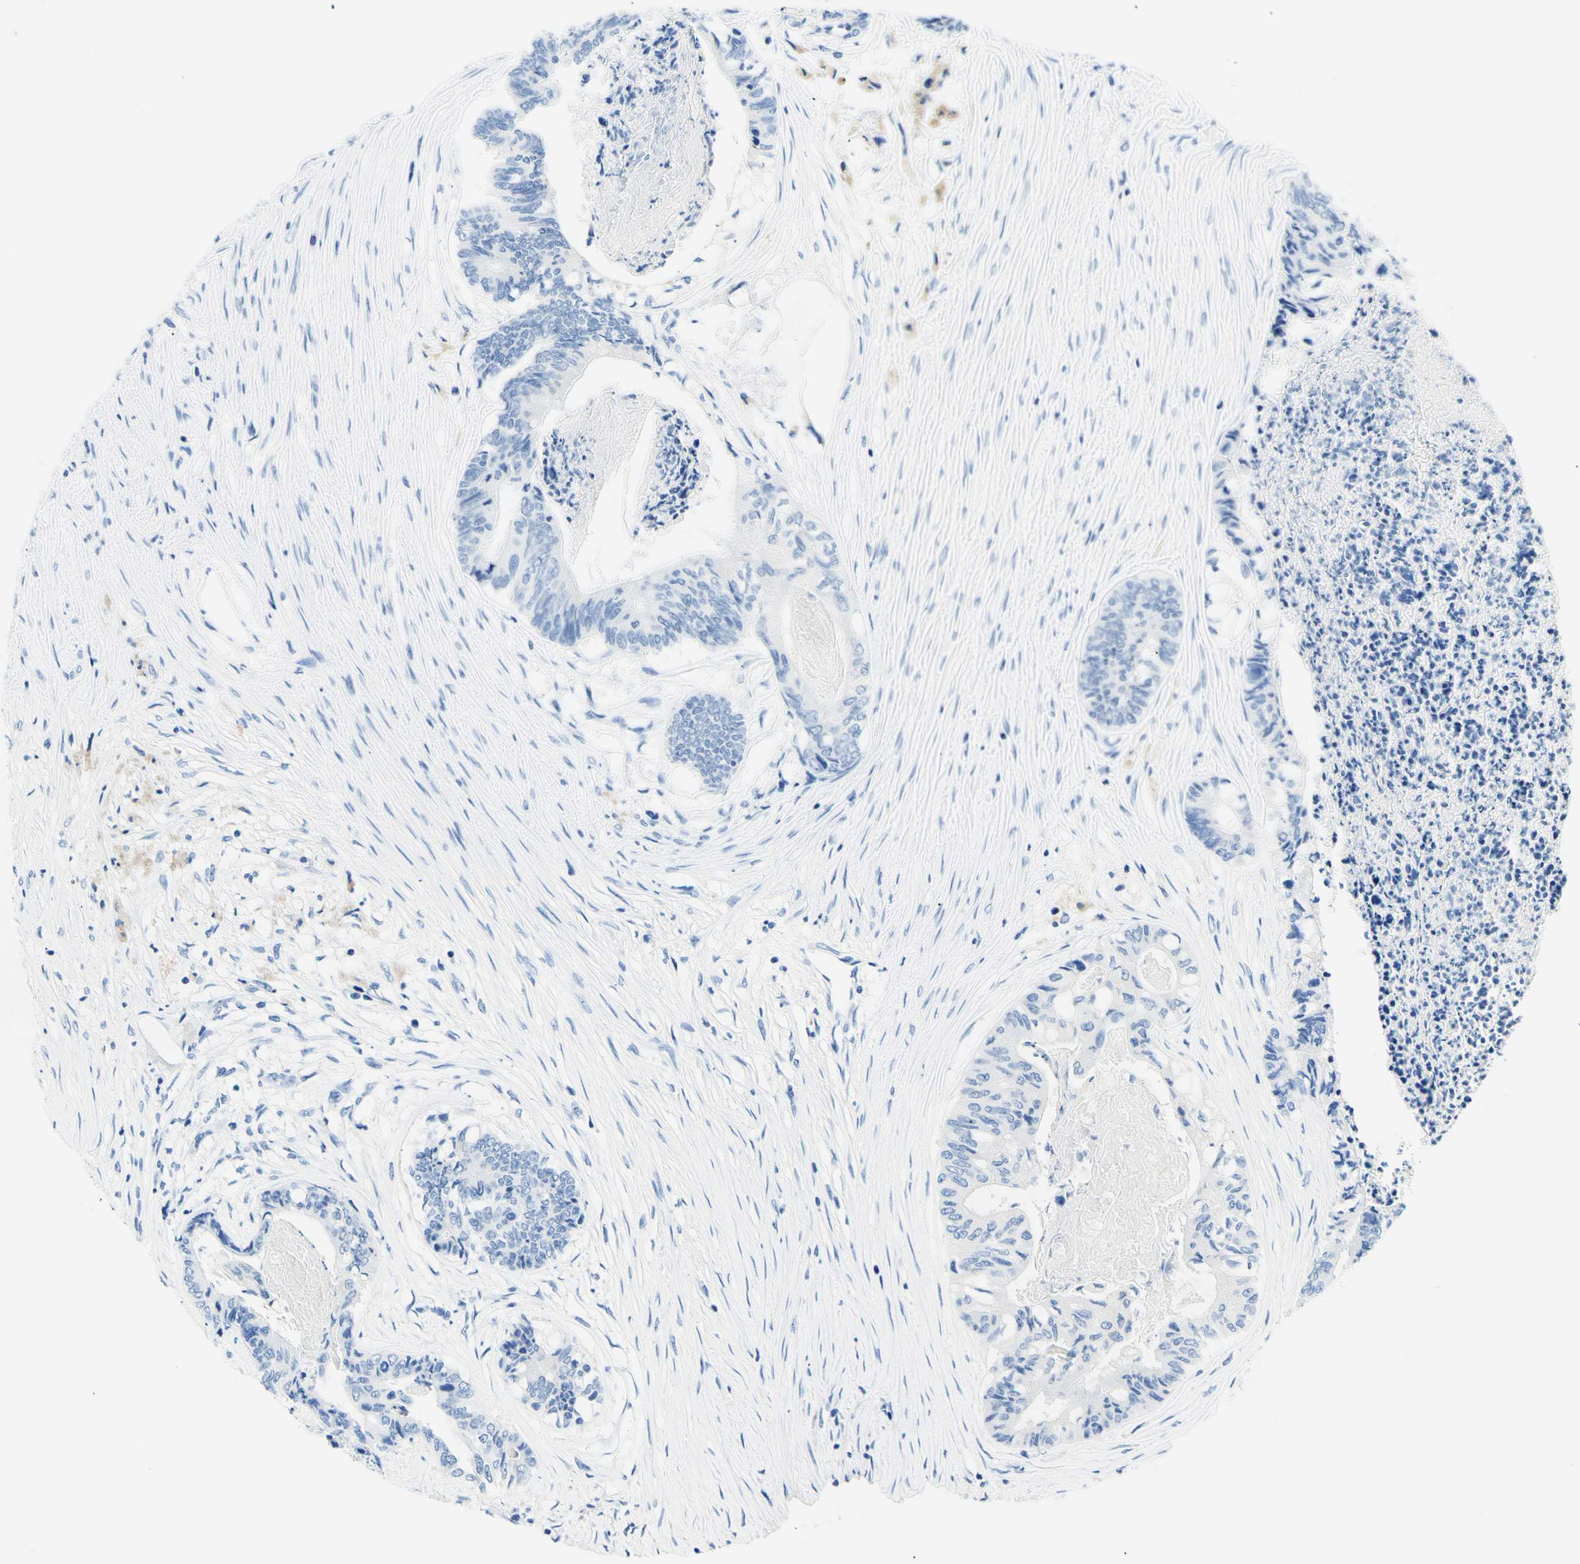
{"staining": {"intensity": "negative", "quantity": "none", "location": "none"}, "tissue": "colorectal cancer", "cell_type": "Tumor cells", "image_type": "cancer", "snomed": [{"axis": "morphology", "description": "Adenocarcinoma, NOS"}, {"axis": "topography", "description": "Rectum"}], "caption": "A photomicrograph of human adenocarcinoma (colorectal) is negative for staining in tumor cells. (DAB immunohistochemistry, high magnification).", "gene": "MYH2", "patient": {"sex": "male", "age": 63}}